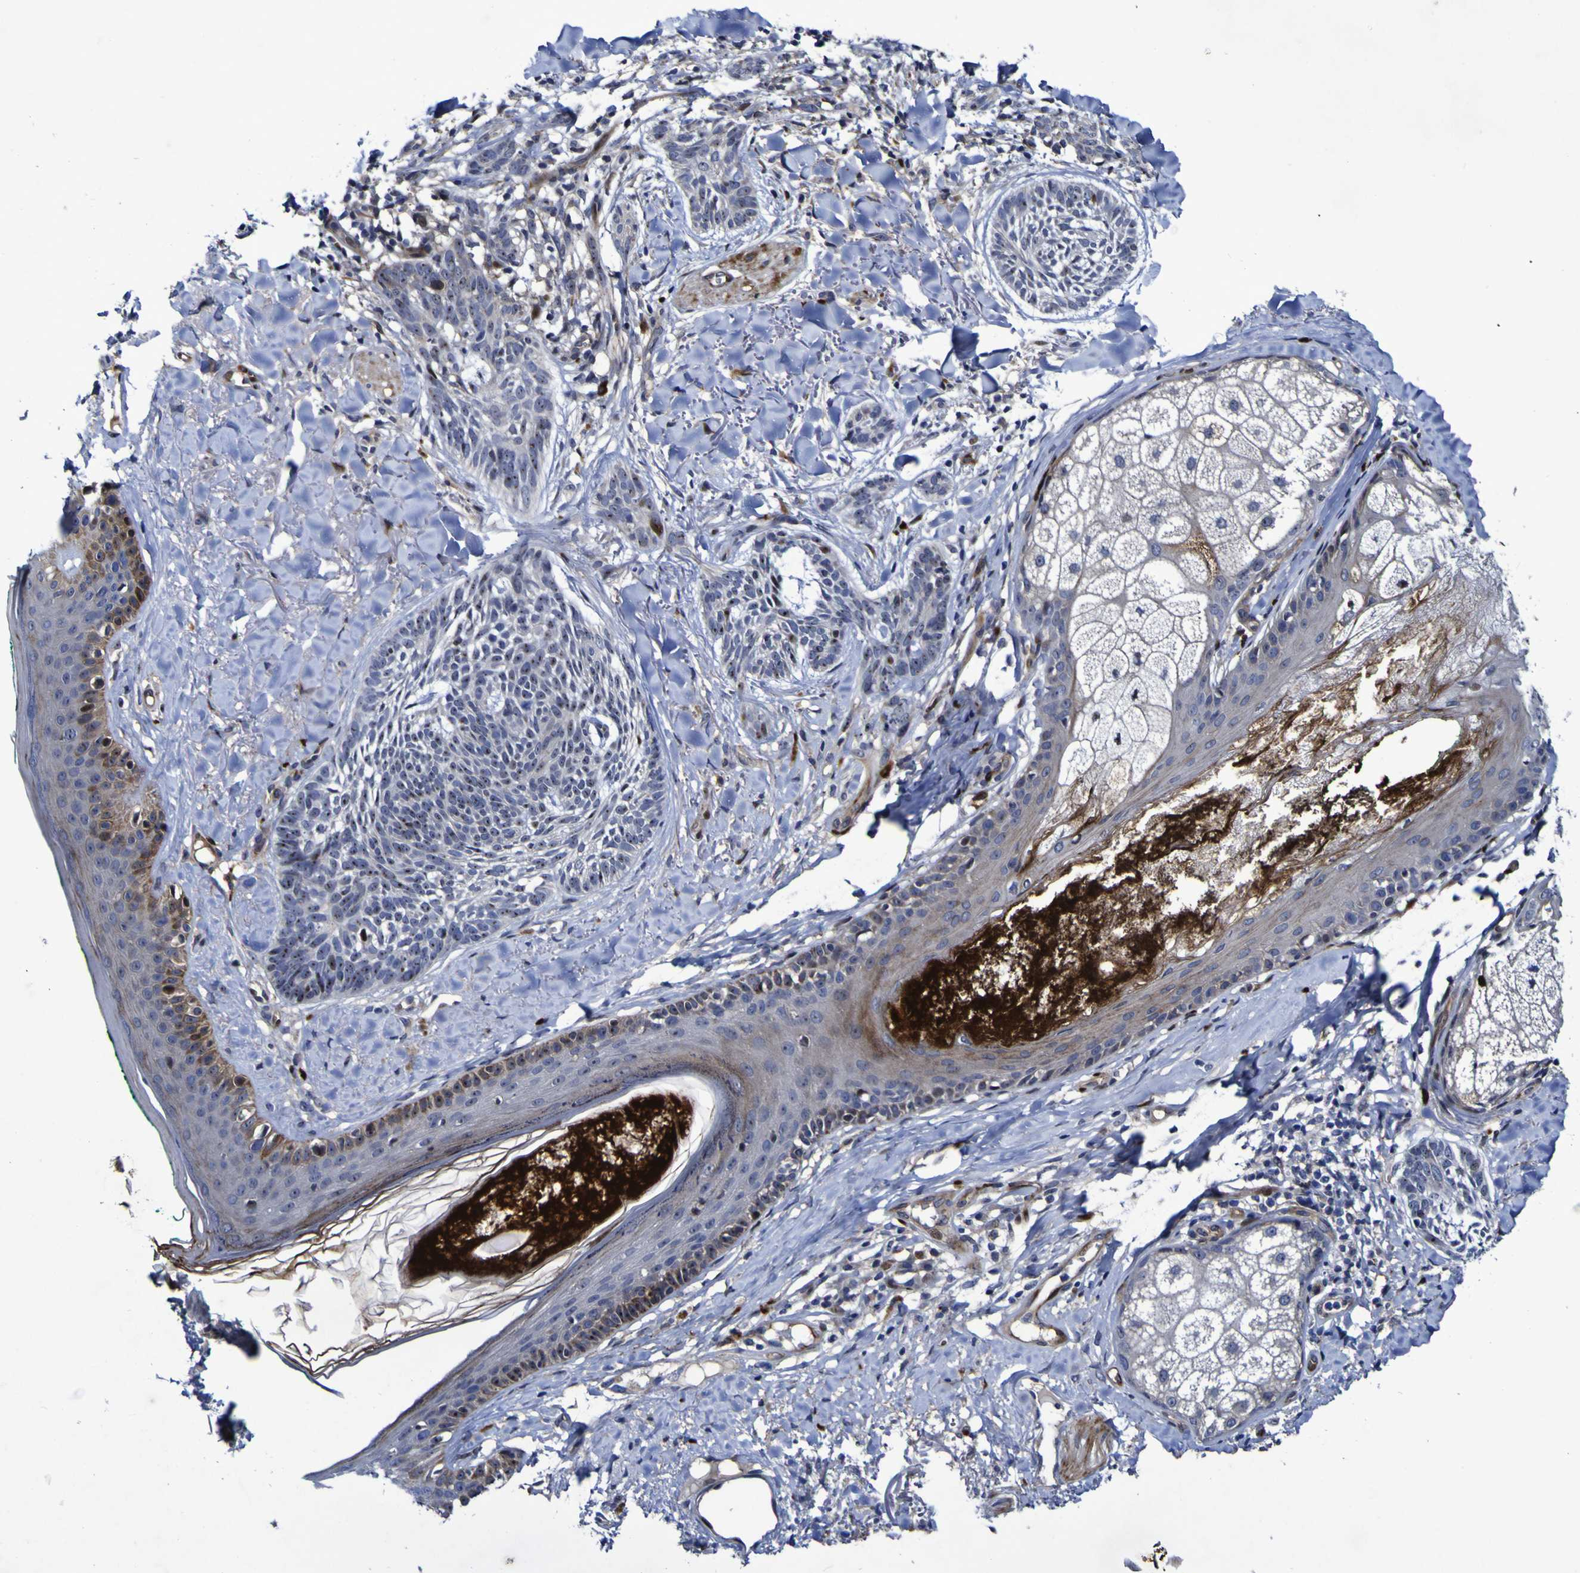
{"staining": {"intensity": "moderate", "quantity": ">75%", "location": "nuclear"}, "tissue": "skin cancer", "cell_type": "Tumor cells", "image_type": "cancer", "snomed": [{"axis": "morphology", "description": "Basal cell carcinoma"}, {"axis": "topography", "description": "Skin"}], "caption": "DAB immunohistochemical staining of basal cell carcinoma (skin) demonstrates moderate nuclear protein staining in approximately >75% of tumor cells.", "gene": "MGLL", "patient": {"sex": "male", "age": 43}}